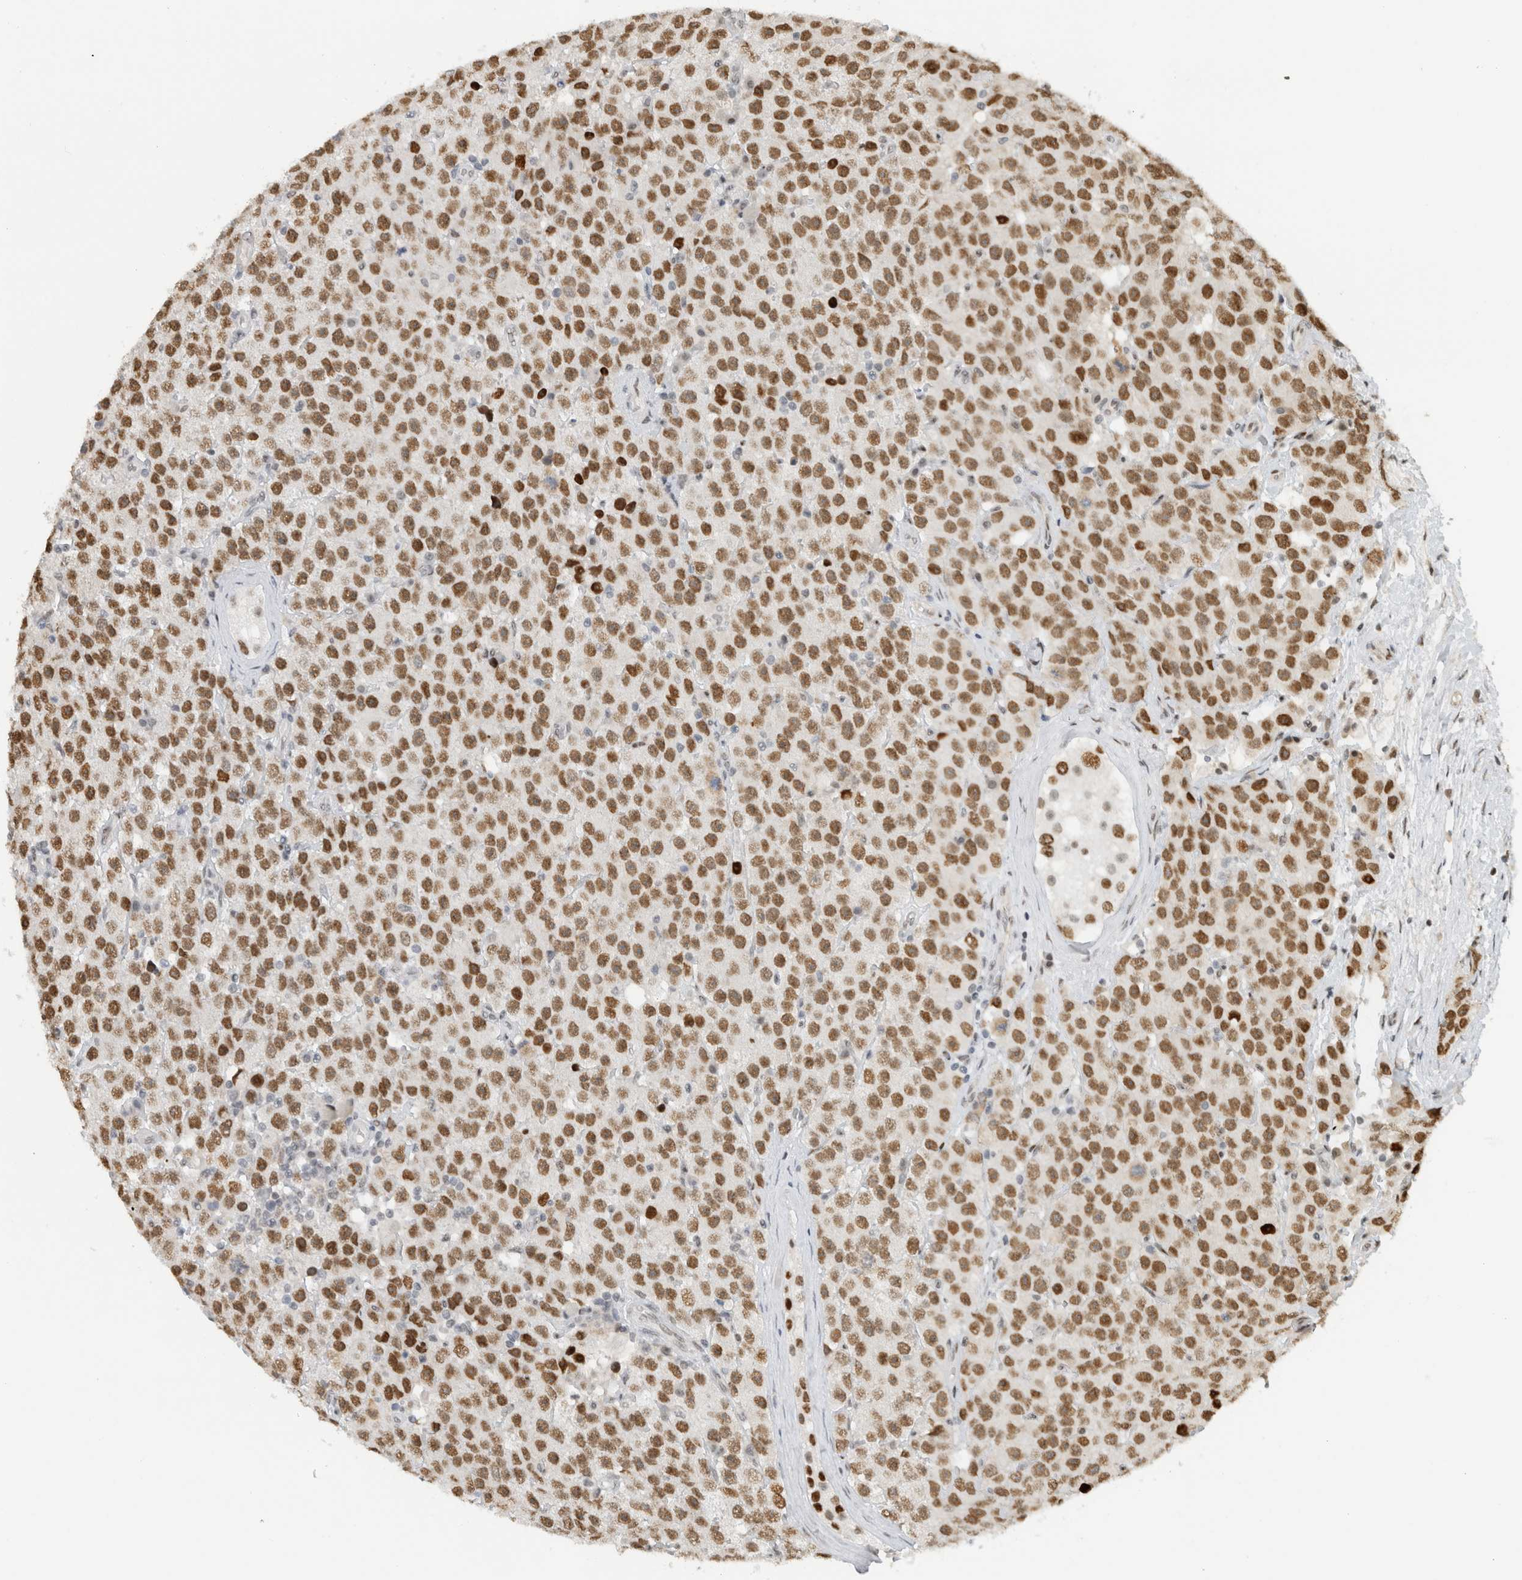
{"staining": {"intensity": "moderate", "quantity": ">75%", "location": "nuclear"}, "tissue": "testis cancer", "cell_type": "Tumor cells", "image_type": "cancer", "snomed": [{"axis": "morphology", "description": "Seminoma, NOS"}, {"axis": "morphology", "description": "Carcinoma, Embryonal, NOS"}, {"axis": "topography", "description": "Testis"}], "caption": "A medium amount of moderate nuclear positivity is seen in about >75% of tumor cells in testis cancer (embryonal carcinoma) tissue.", "gene": "HNRNPR", "patient": {"sex": "male", "age": 28}}